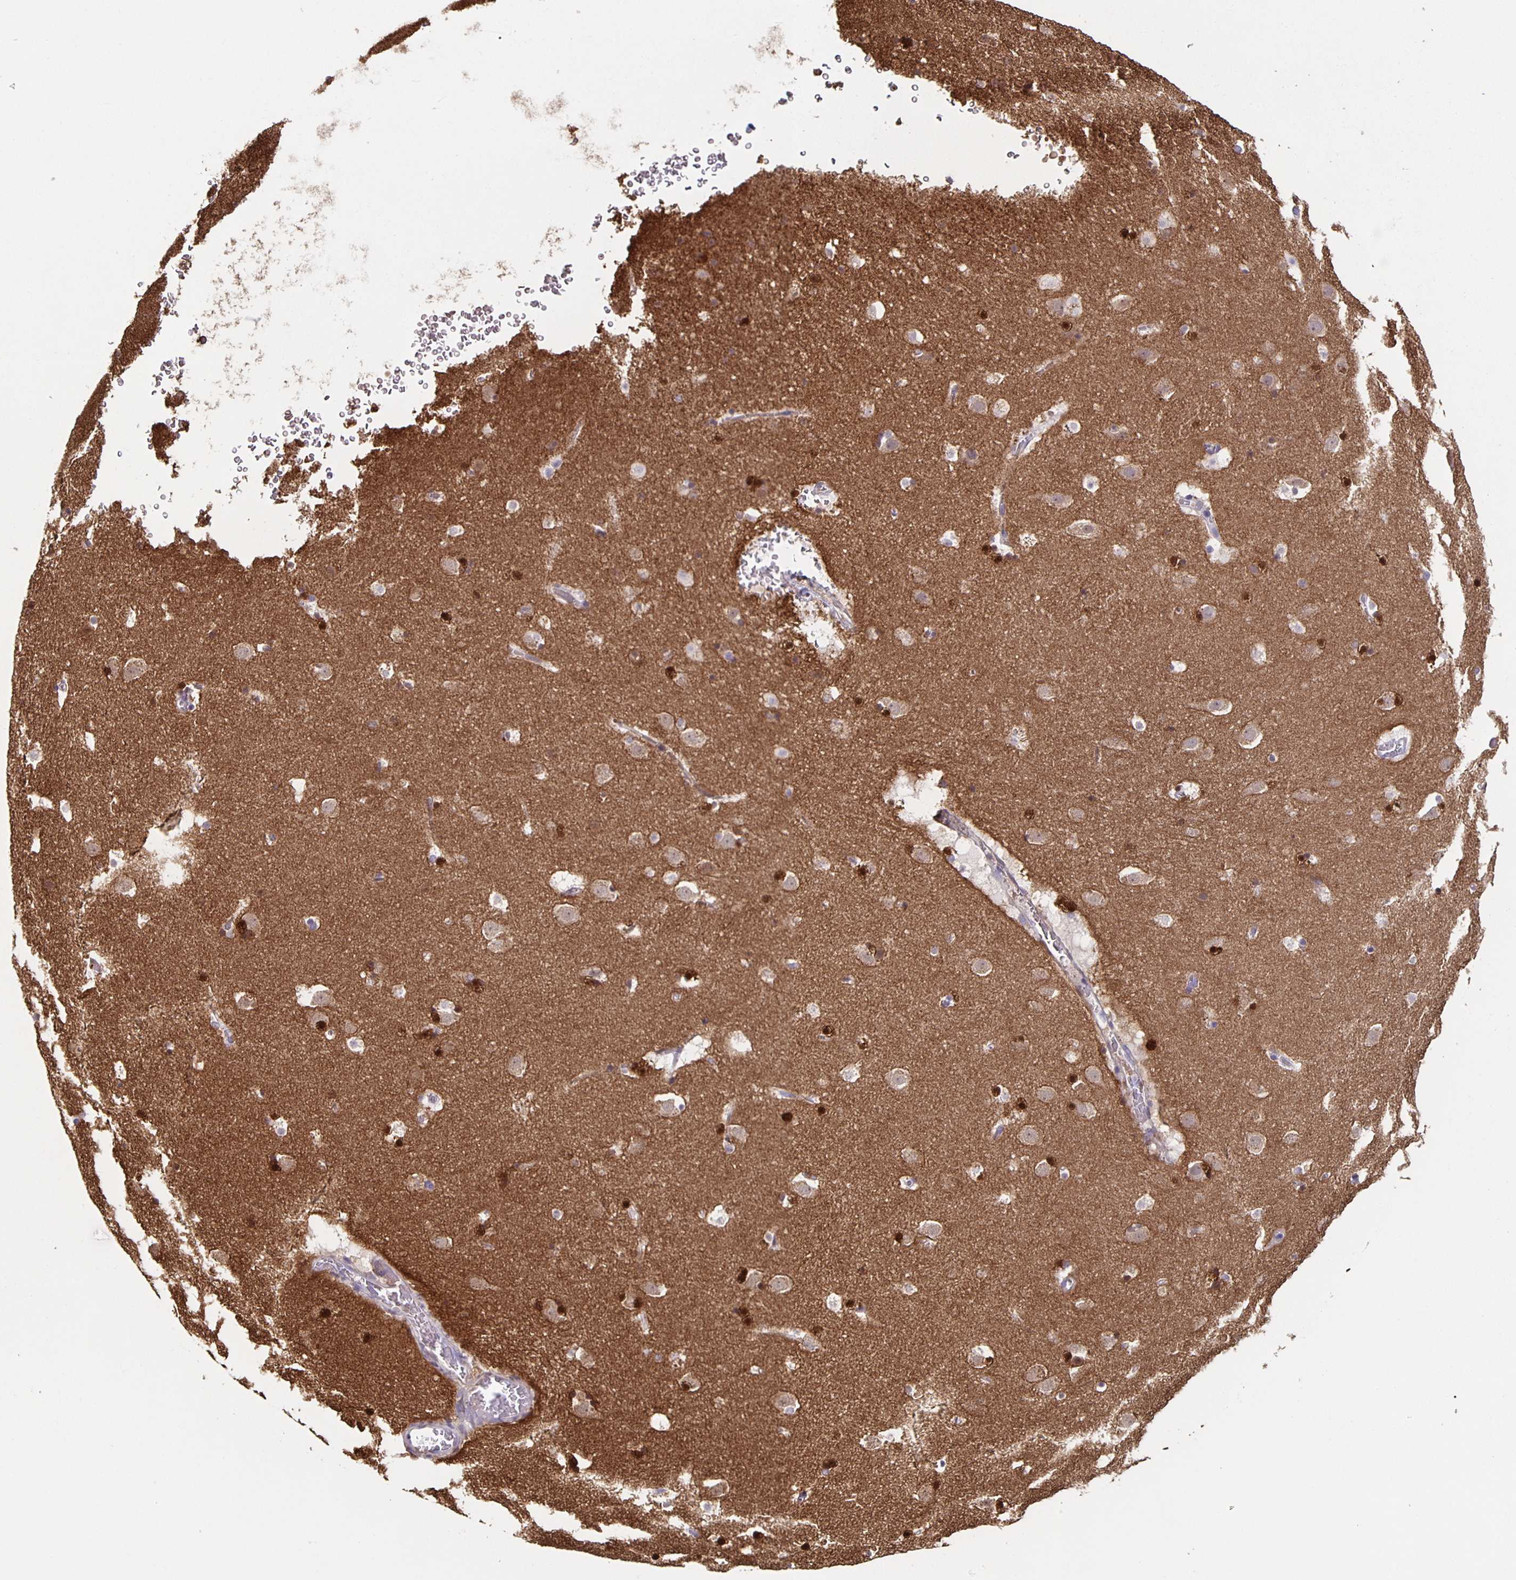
{"staining": {"intensity": "strong", "quantity": "<25%", "location": "nuclear"}, "tissue": "caudate", "cell_type": "Glial cells", "image_type": "normal", "snomed": [{"axis": "morphology", "description": "Normal tissue, NOS"}, {"axis": "topography", "description": "Lateral ventricle wall"}], "caption": "Immunohistochemistry (IHC) (DAB (3,3'-diaminobenzidine)) staining of unremarkable caudate exhibits strong nuclear protein expression in about <25% of glial cells. (Stains: DAB (3,3'-diaminobenzidine) in brown, nuclei in blue, Microscopy: brightfield microscopy at high magnification).", "gene": "TPPP", "patient": {"sex": "male", "age": 37}}